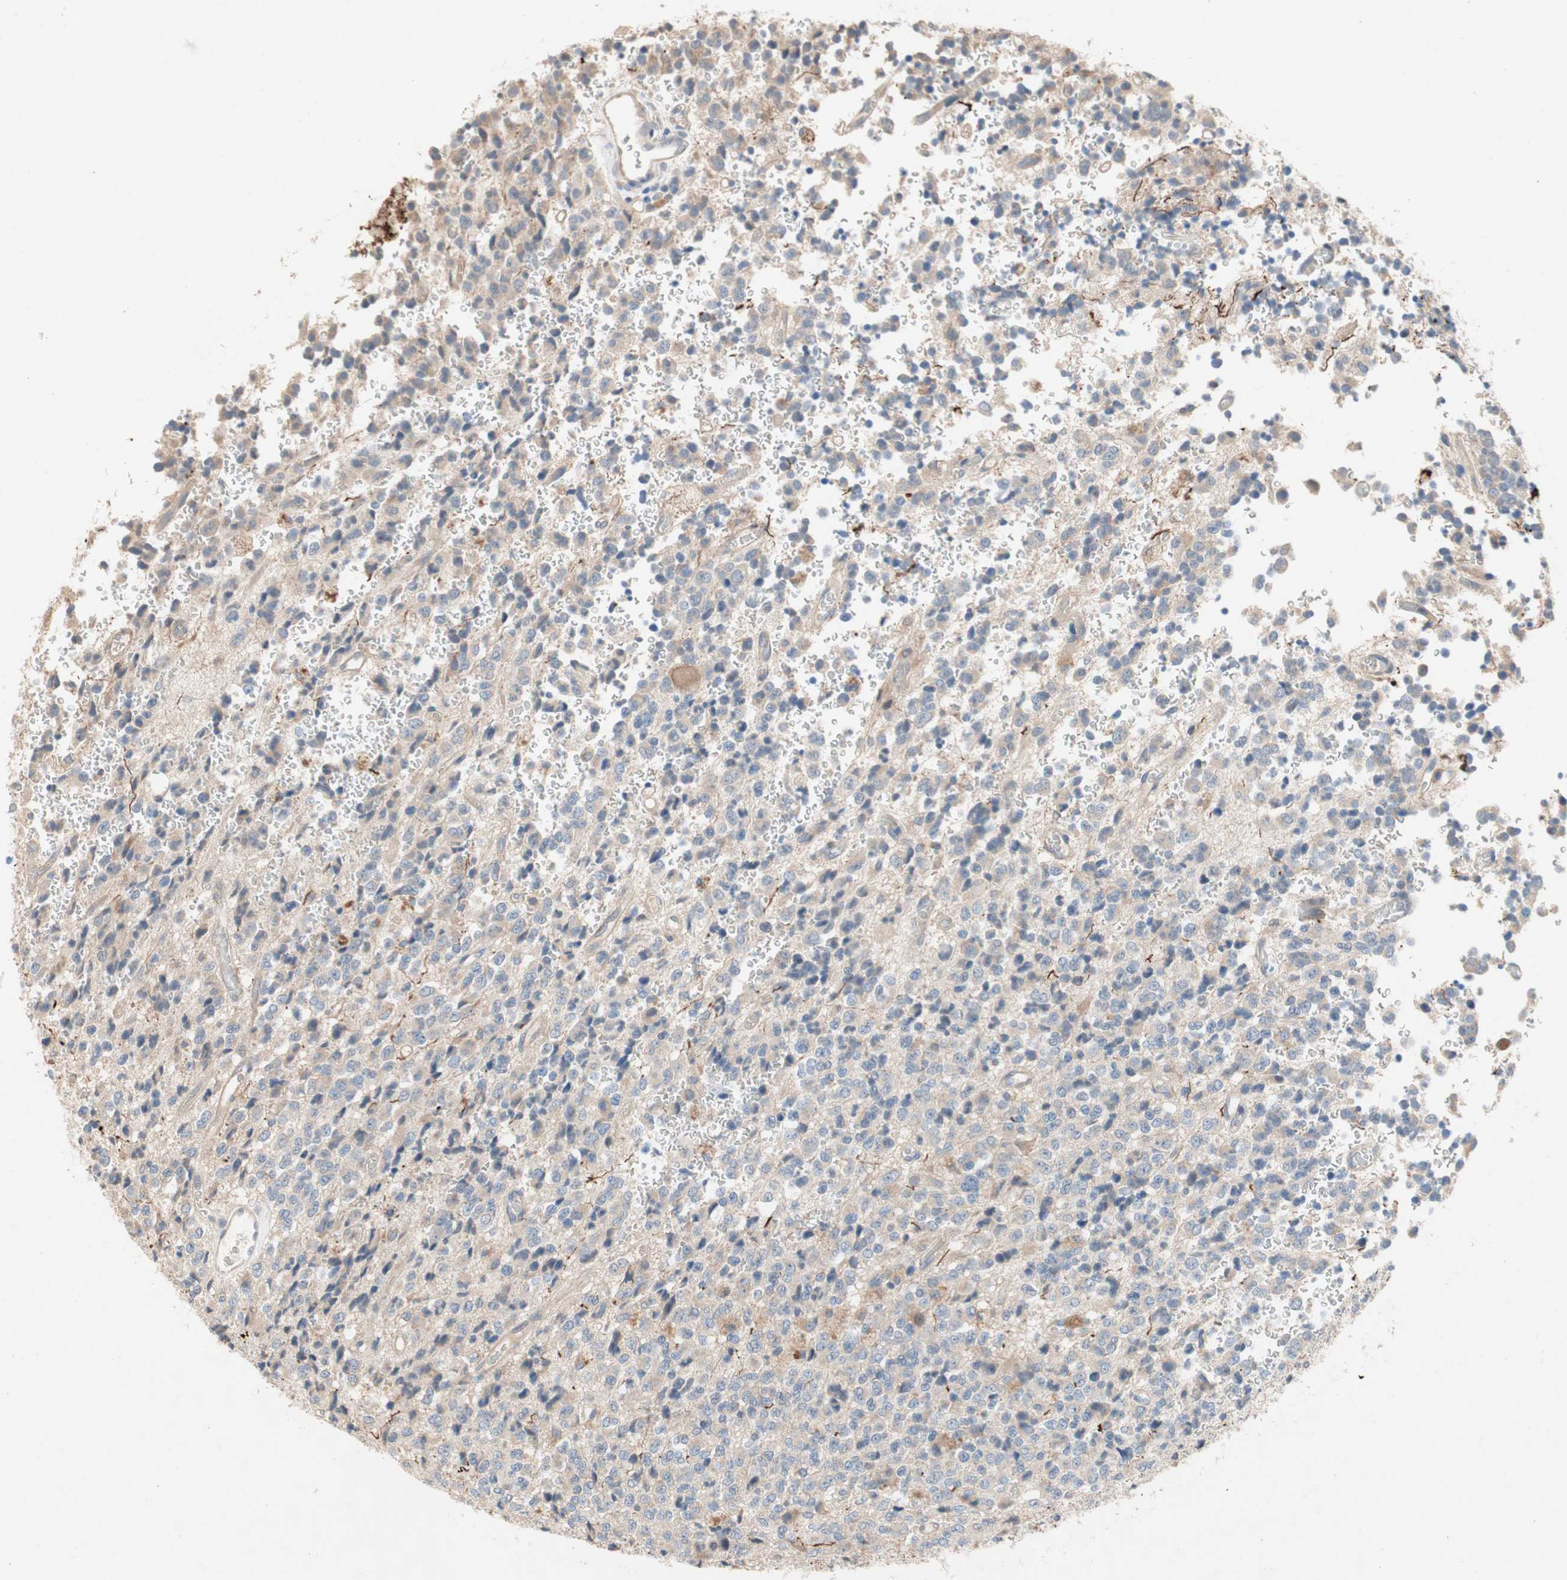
{"staining": {"intensity": "weak", "quantity": "25%-75%", "location": "cytoplasmic/membranous"}, "tissue": "glioma", "cell_type": "Tumor cells", "image_type": "cancer", "snomed": [{"axis": "morphology", "description": "Glioma, malignant, High grade"}, {"axis": "topography", "description": "pancreas cauda"}], "caption": "Human malignant glioma (high-grade) stained with a brown dye shows weak cytoplasmic/membranous positive expression in about 25%-75% of tumor cells.", "gene": "NCLN", "patient": {"sex": "male", "age": 60}}